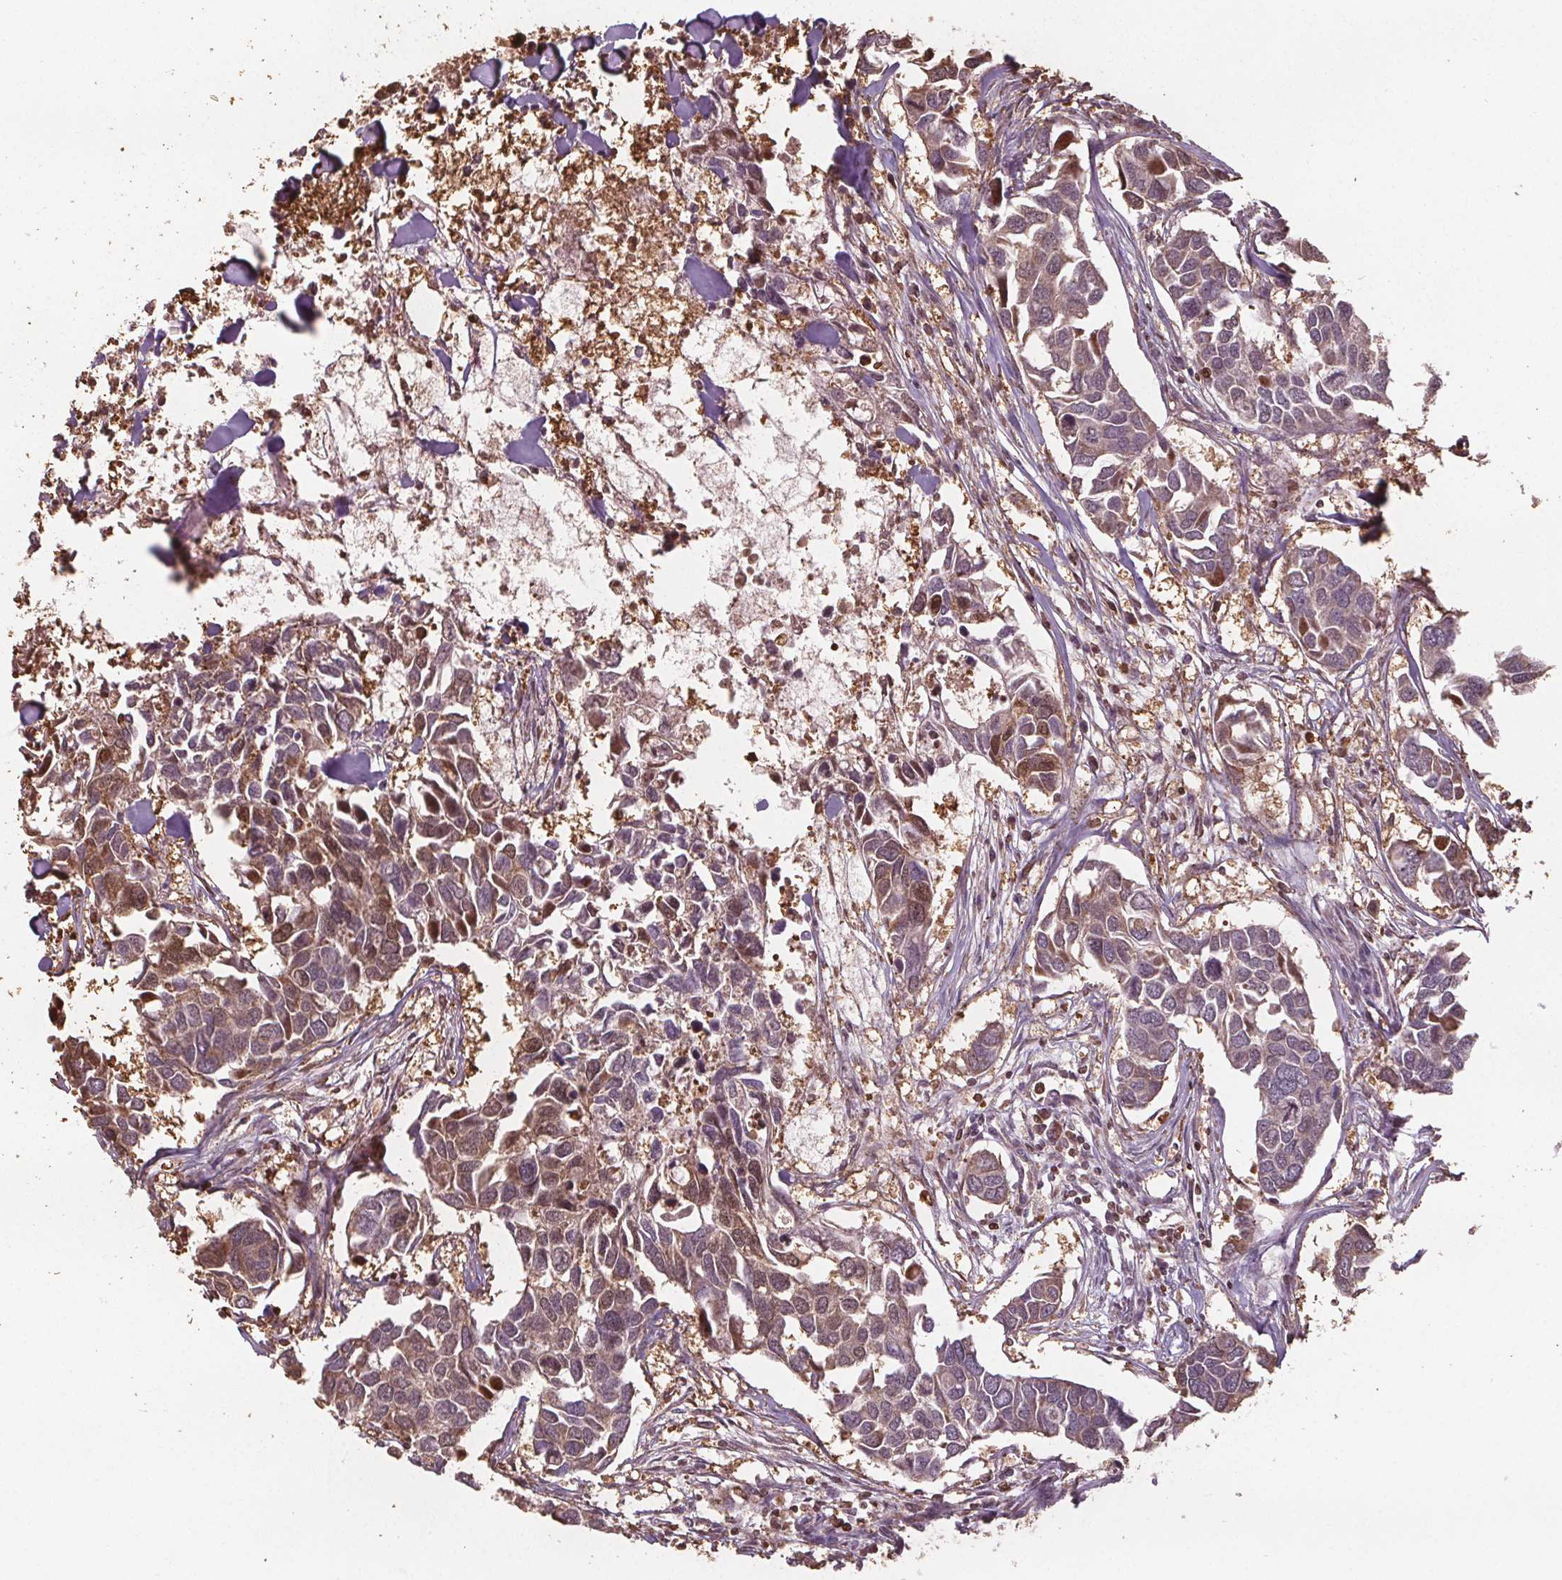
{"staining": {"intensity": "weak", "quantity": "25%-75%", "location": "cytoplasmic/membranous,nuclear"}, "tissue": "breast cancer", "cell_type": "Tumor cells", "image_type": "cancer", "snomed": [{"axis": "morphology", "description": "Duct carcinoma"}, {"axis": "topography", "description": "Breast"}], "caption": "Tumor cells show low levels of weak cytoplasmic/membranous and nuclear positivity in about 25%-75% of cells in human breast cancer (intraductal carcinoma). Nuclei are stained in blue.", "gene": "ENO1", "patient": {"sex": "female", "age": 83}}